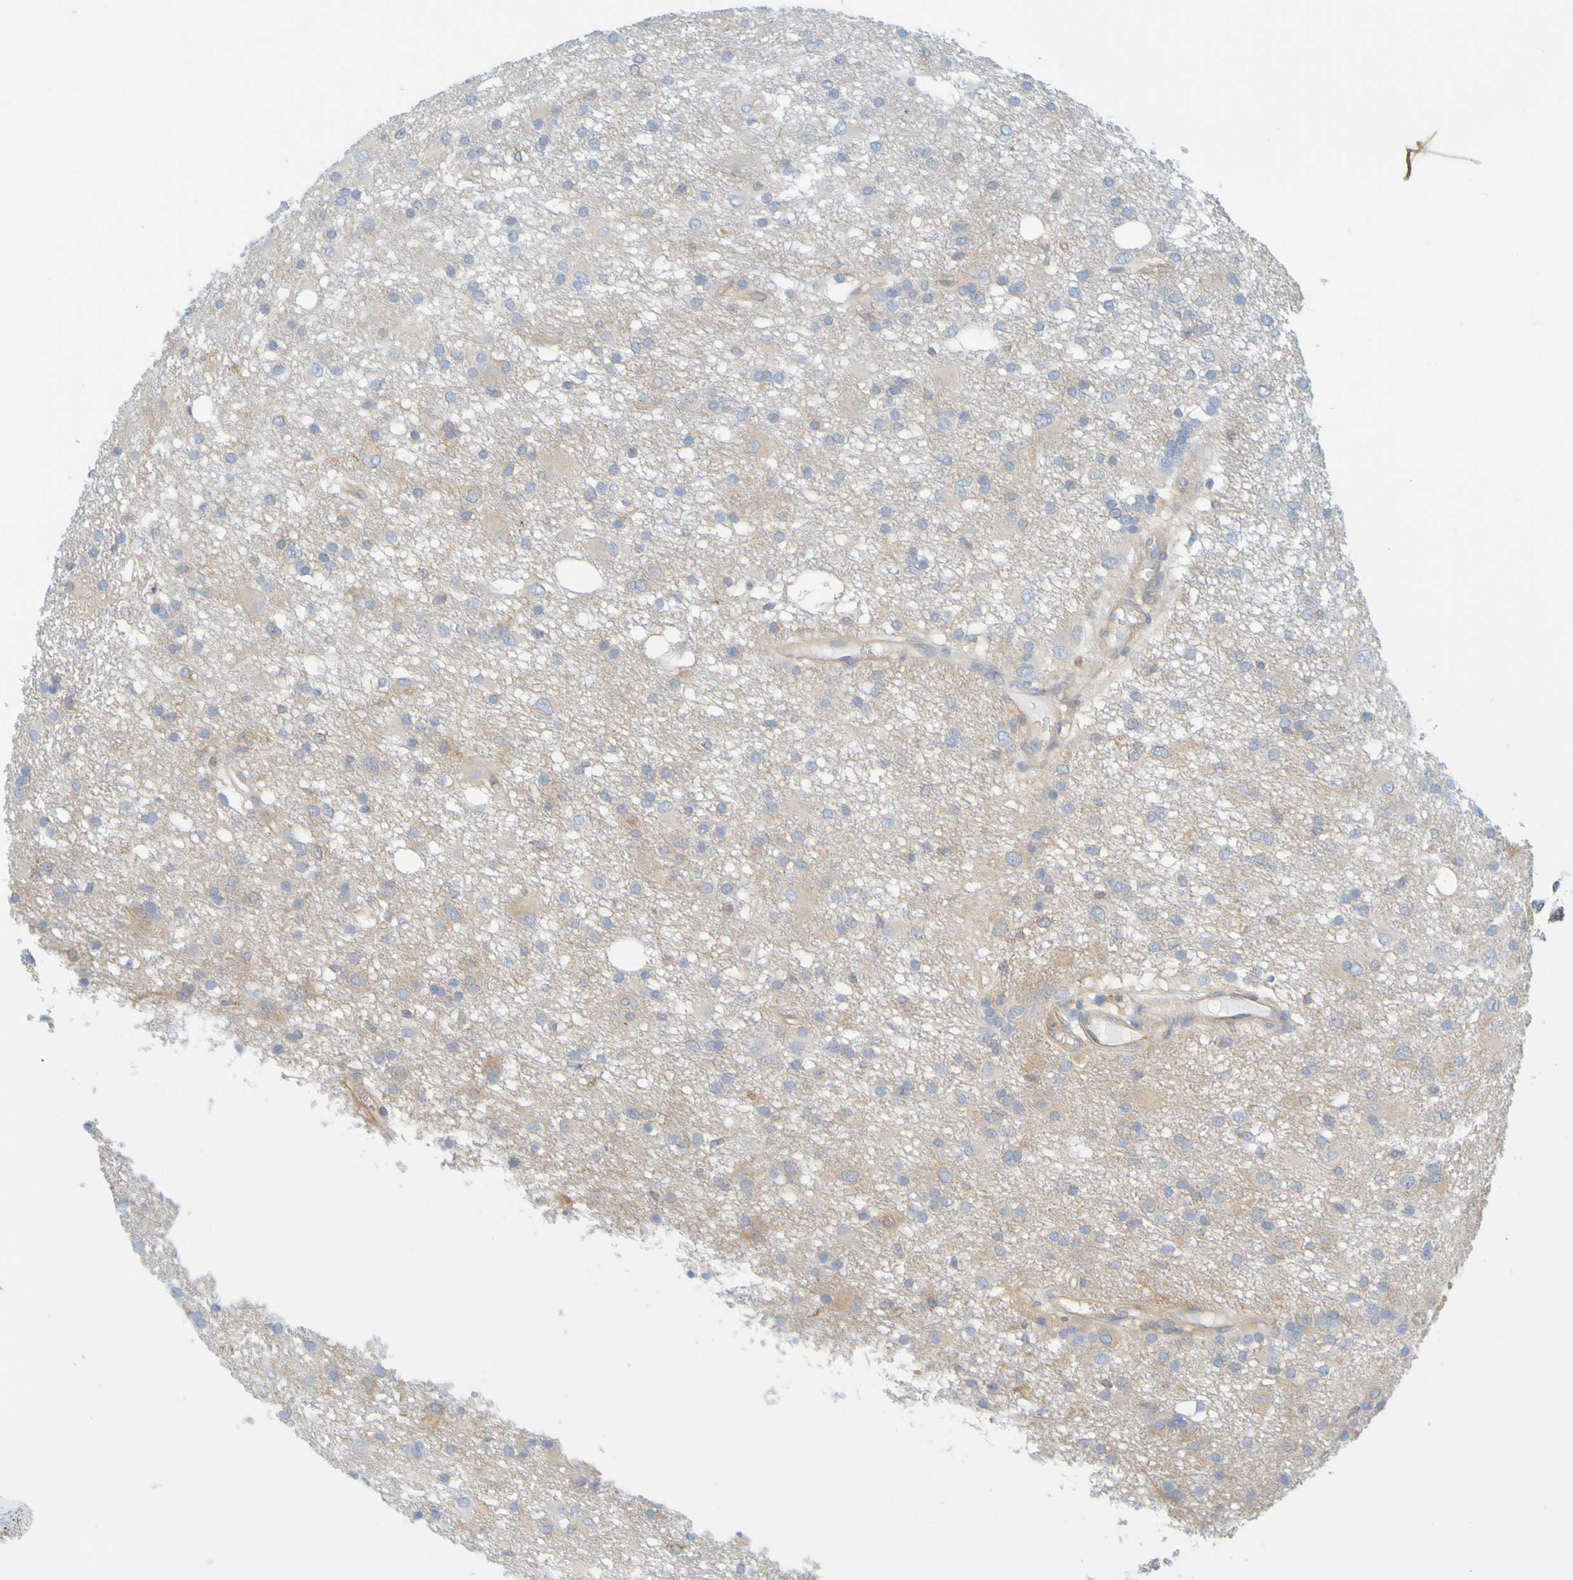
{"staining": {"intensity": "weak", "quantity": "<25%", "location": "cytoplasmic/membranous"}, "tissue": "glioma", "cell_type": "Tumor cells", "image_type": "cancer", "snomed": [{"axis": "morphology", "description": "Glioma, malignant, High grade"}, {"axis": "topography", "description": "Brain"}], "caption": "Image shows no significant protein positivity in tumor cells of glioma.", "gene": "APPL1", "patient": {"sex": "female", "age": 59}}